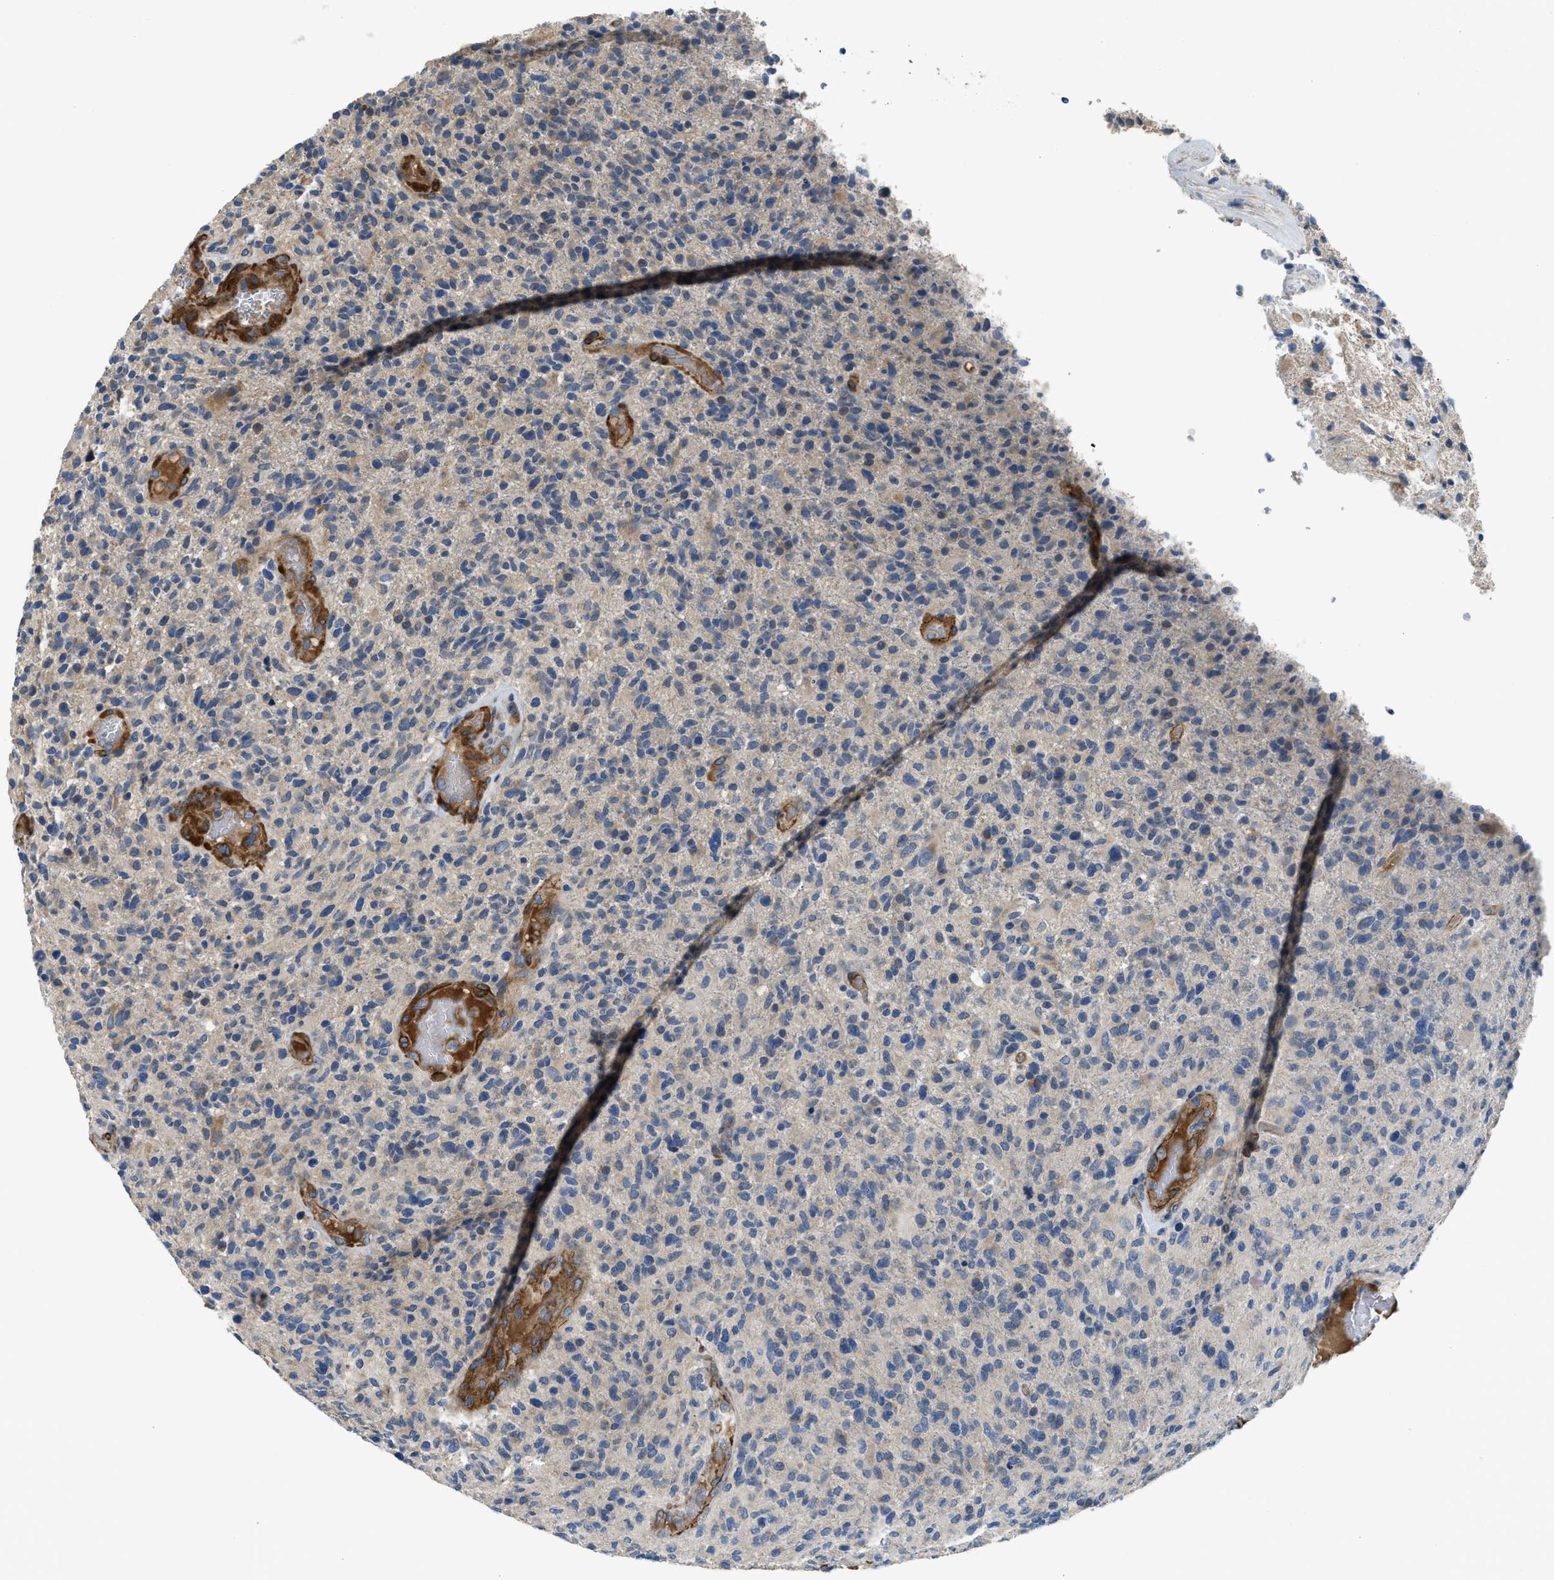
{"staining": {"intensity": "weak", "quantity": "<25%", "location": "cytoplasmic/membranous"}, "tissue": "glioma", "cell_type": "Tumor cells", "image_type": "cancer", "snomed": [{"axis": "morphology", "description": "Glioma, malignant, High grade"}, {"axis": "topography", "description": "Brain"}], "caption": "IHC of malignant glioma (high-grade) exhibits no staining in tumor cells.", "gene": "BMPR1A", "patient": {"sex": "male", "age": 72}}